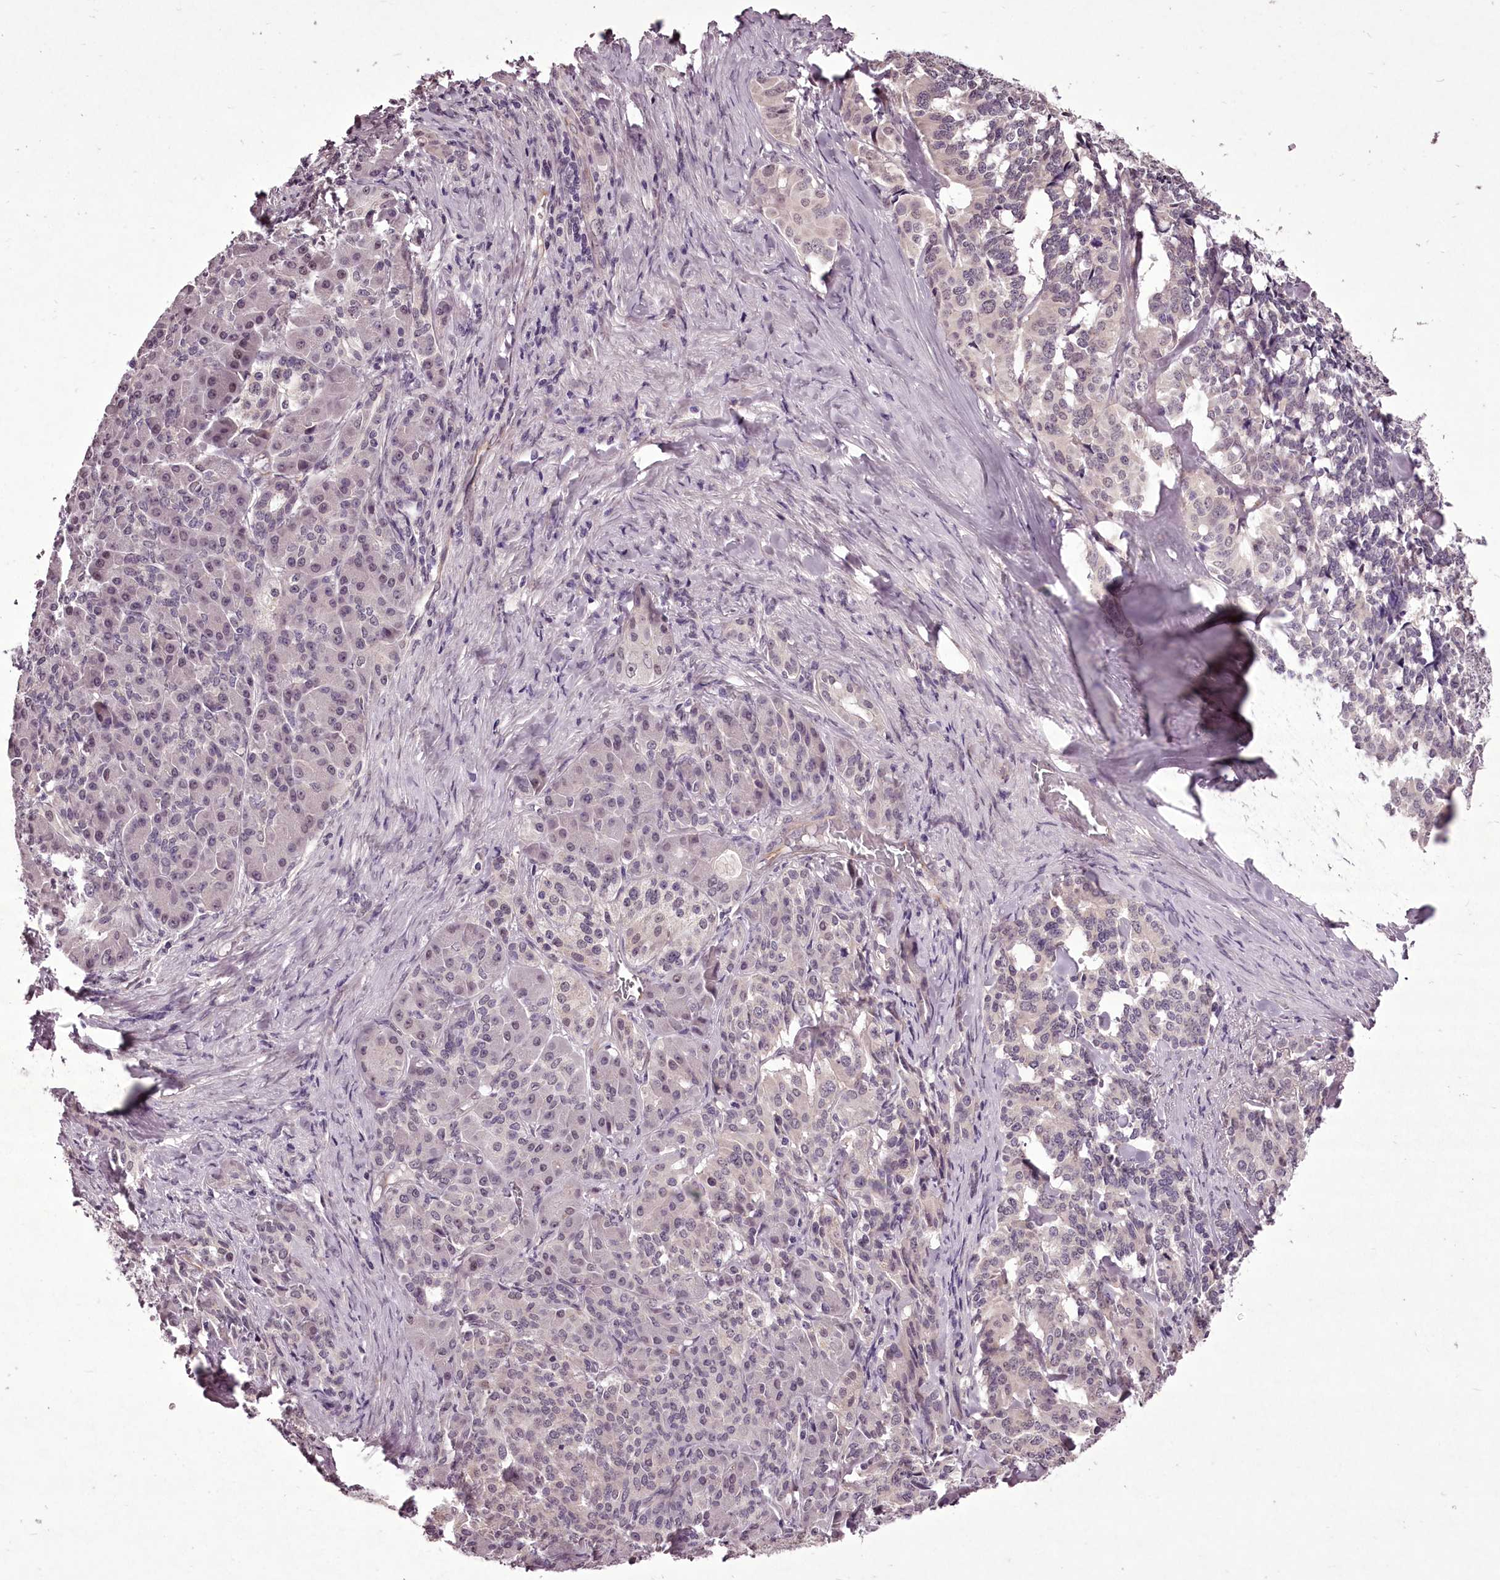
{"staining": {"intensity": "negative", "quantity": "none", "location": "none"}, "tissue": "pancreatic cancer", "cell_type": "Tumor cells", "image_type": "cancer", "snomed": [{"axis": "morphology", "description": "Adenocarcinoma, NOS"}, {"axis": "topography", "description": "Pancreas"}], "caption": "Protein analysis of pancreatic adenocarcinoma displays no significant staining in tumor cells.", "gene": "C1orf56", "patient": {"sex": "female", "age": 74}}